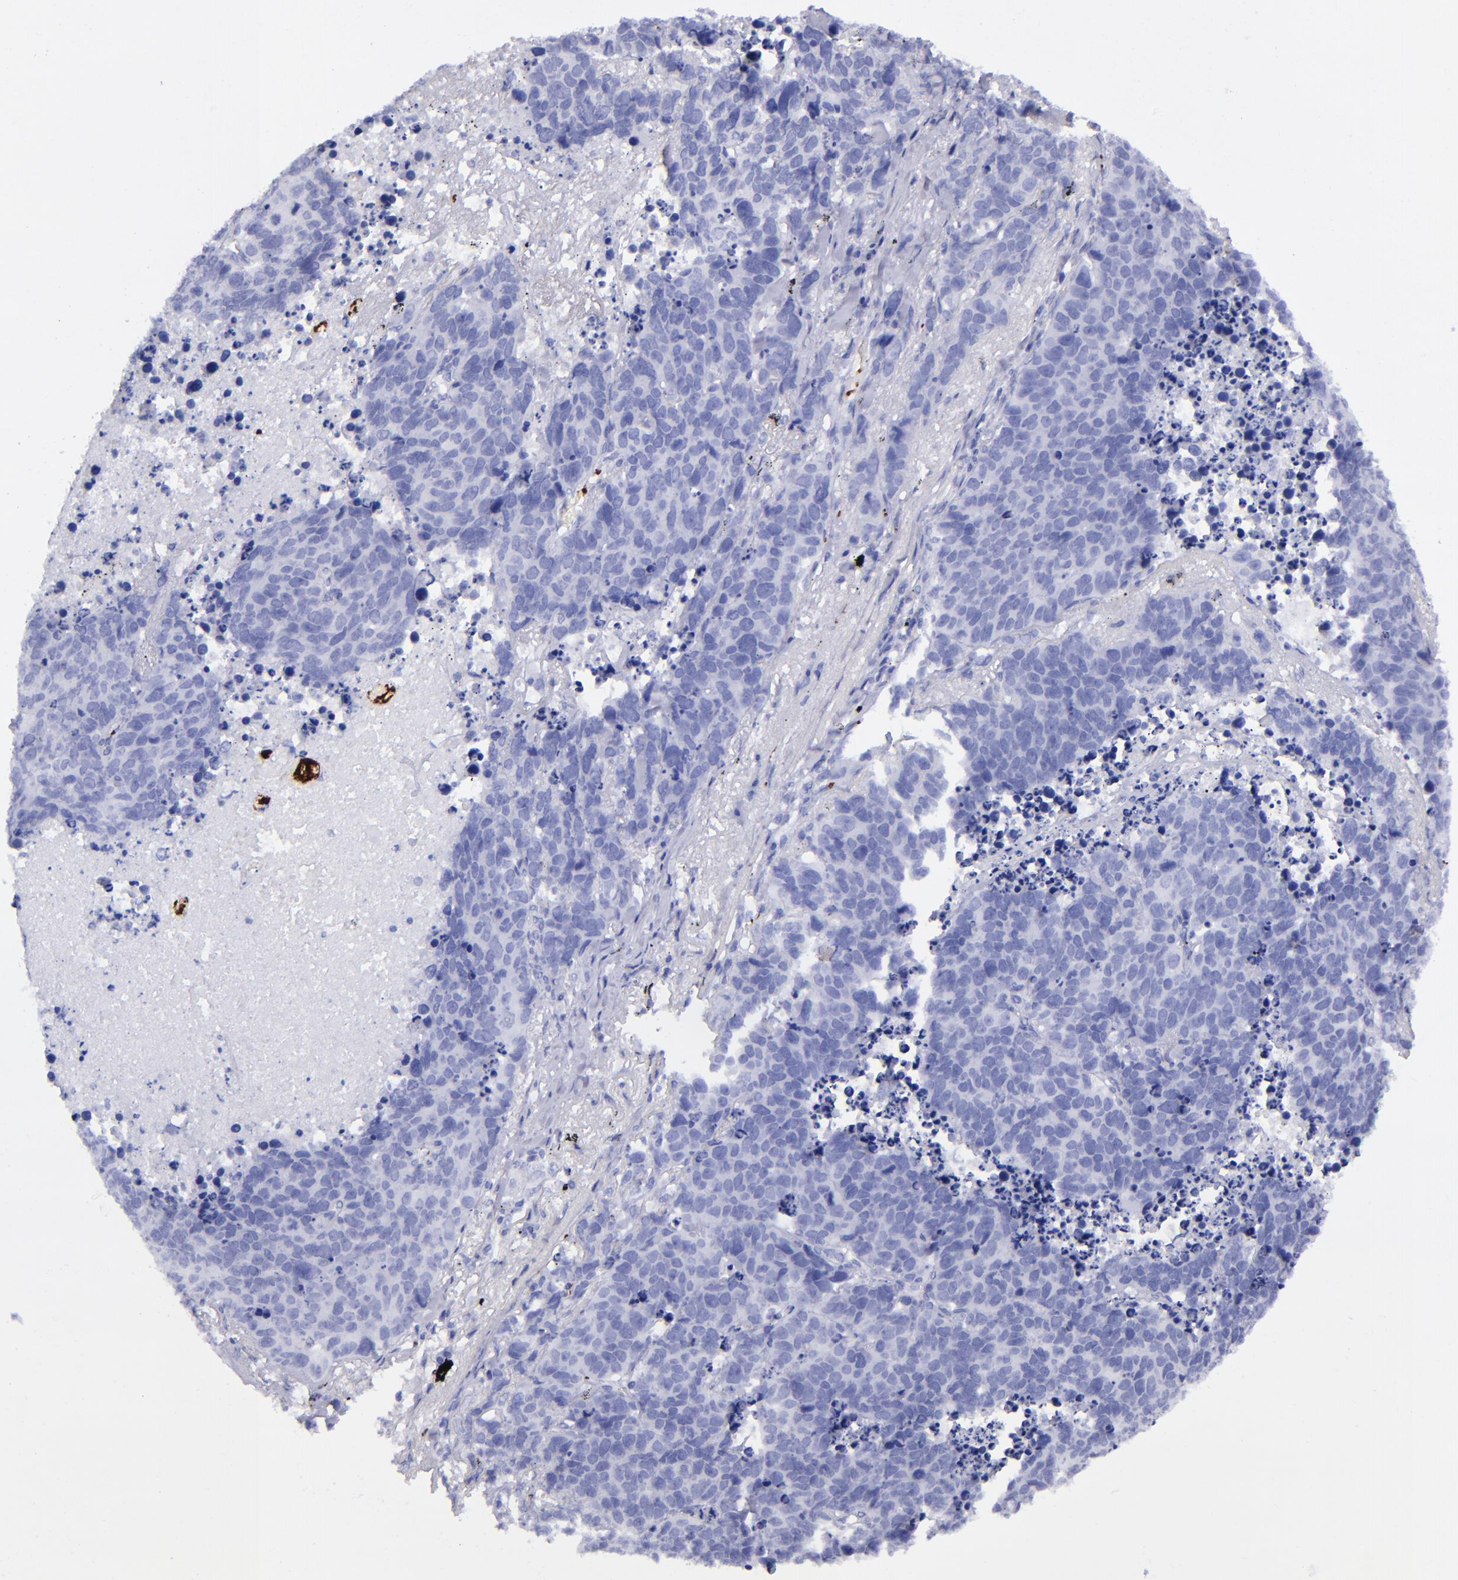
{"staining": {"intensity": "negative", "quantity": "none", "location": "none"}, "tissue": "lung cancer", "cell_type": "Tumor cells", "image_type": "cancer", "snomed": [{"axis": "morphology", "description": "Carcinoid, malignant, NOS"}, {"axis": "topography", "description": "Lung"}], "caption": "Immunohistochemistry image of neoplastic tissue: lung cancer stained with DAB demonstrates no significant protein staining in tumor cells. (Stains: DAB immunohistochemistry with hematoxylin counter stain, Microscopy: brightfield microscopy at high magnification).", "gene": "EFCAB13", "patient": {"sex": "male", "age": 60}}